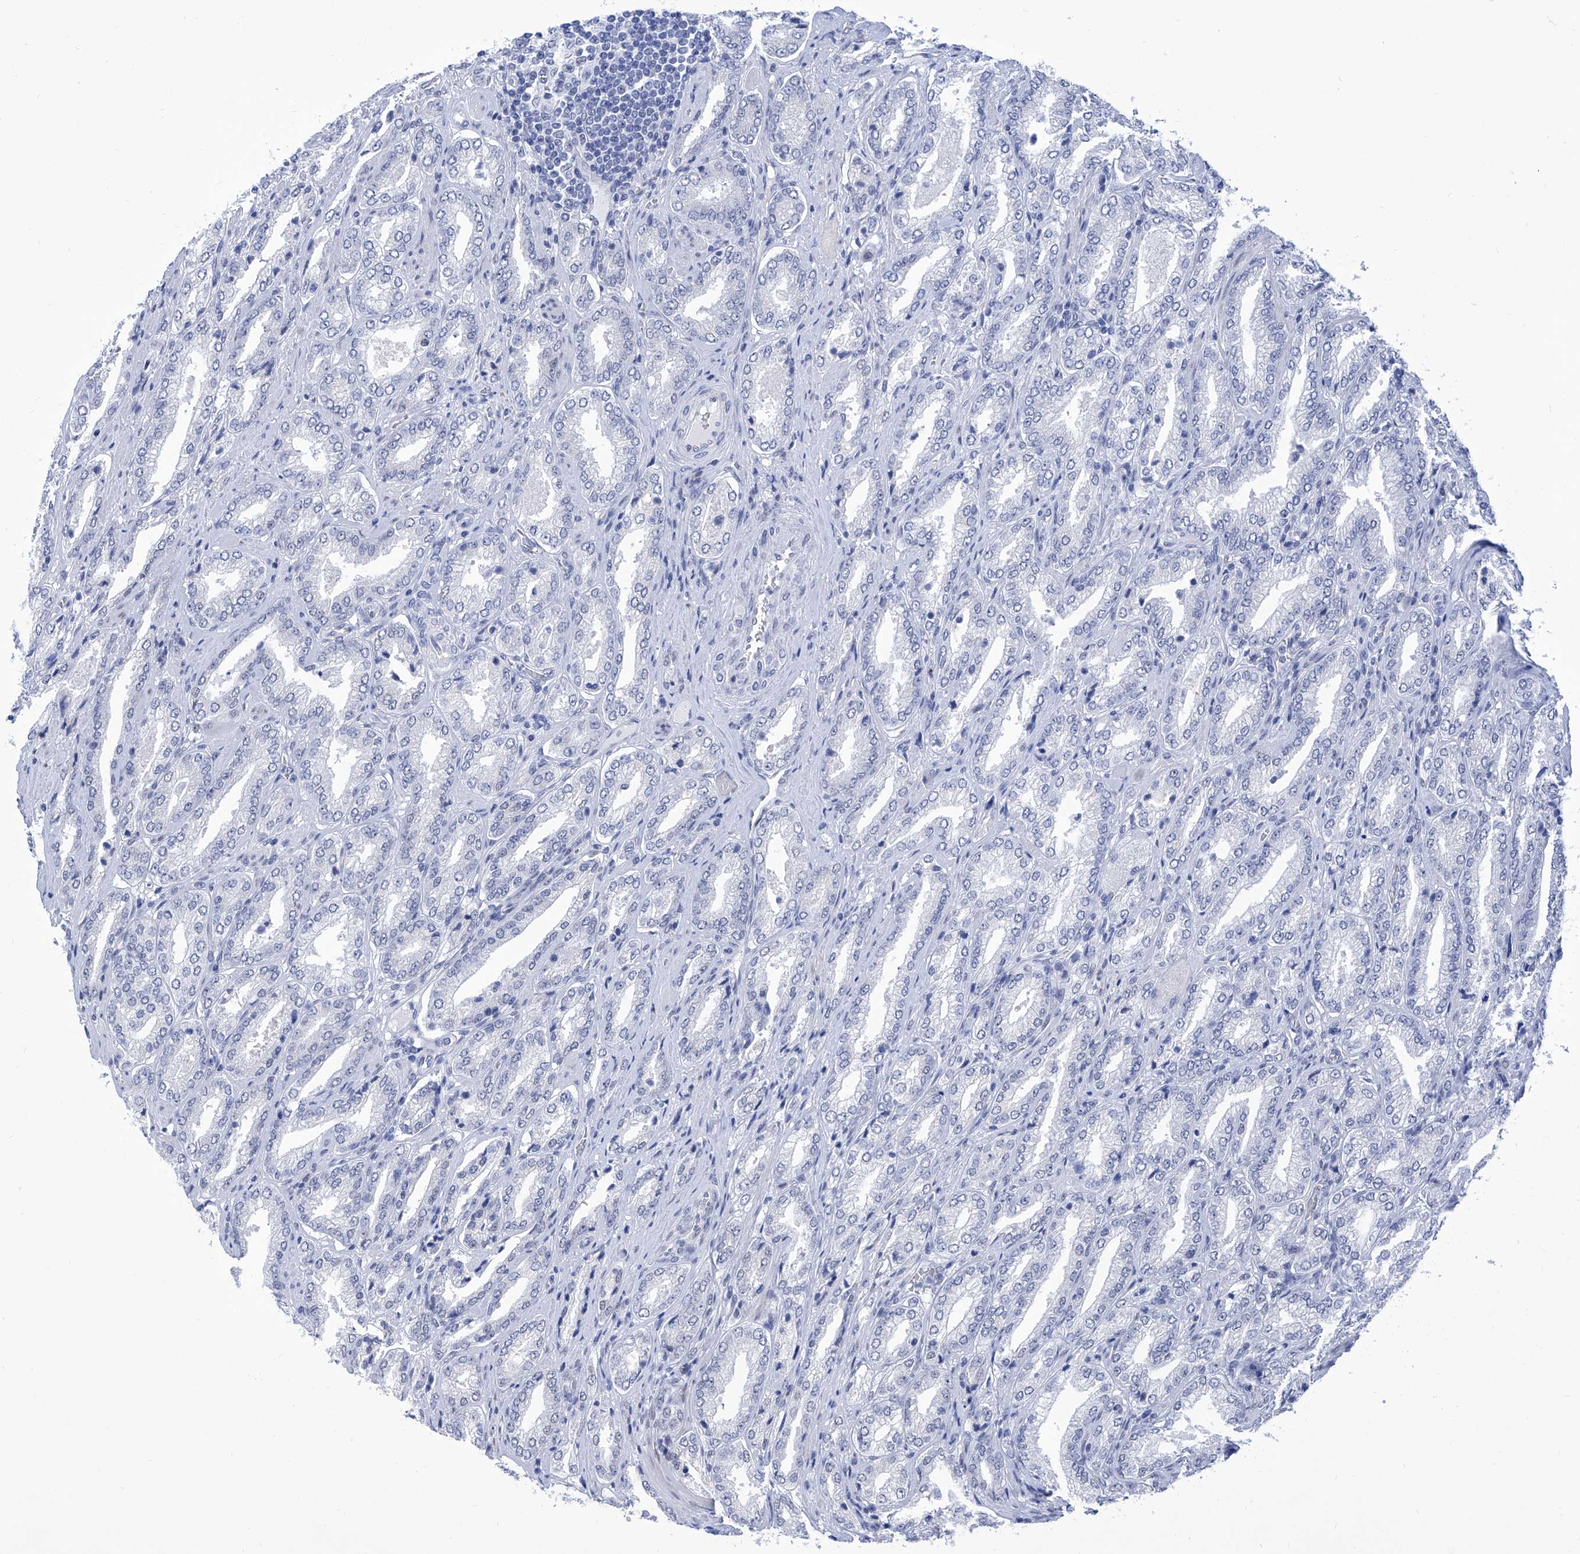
{"staining": {"intensity": "negative", "quantity": "none", "location": "none"}, "tissue": "prostate cancer", "cell_type": "Tumor cells", "image_type": "cancer", "snomed": [{"axis": "morphology", "description": "Adenocarcinoma, Low grade"}, {"axis": "topography", "description": "Prostate"}], "caption": "Tumor cells show no significant expression in adenocarcinoma (low-grade) (prostate).", "gene": "SART1", "patient": {"sex": "male", "age": 62}}